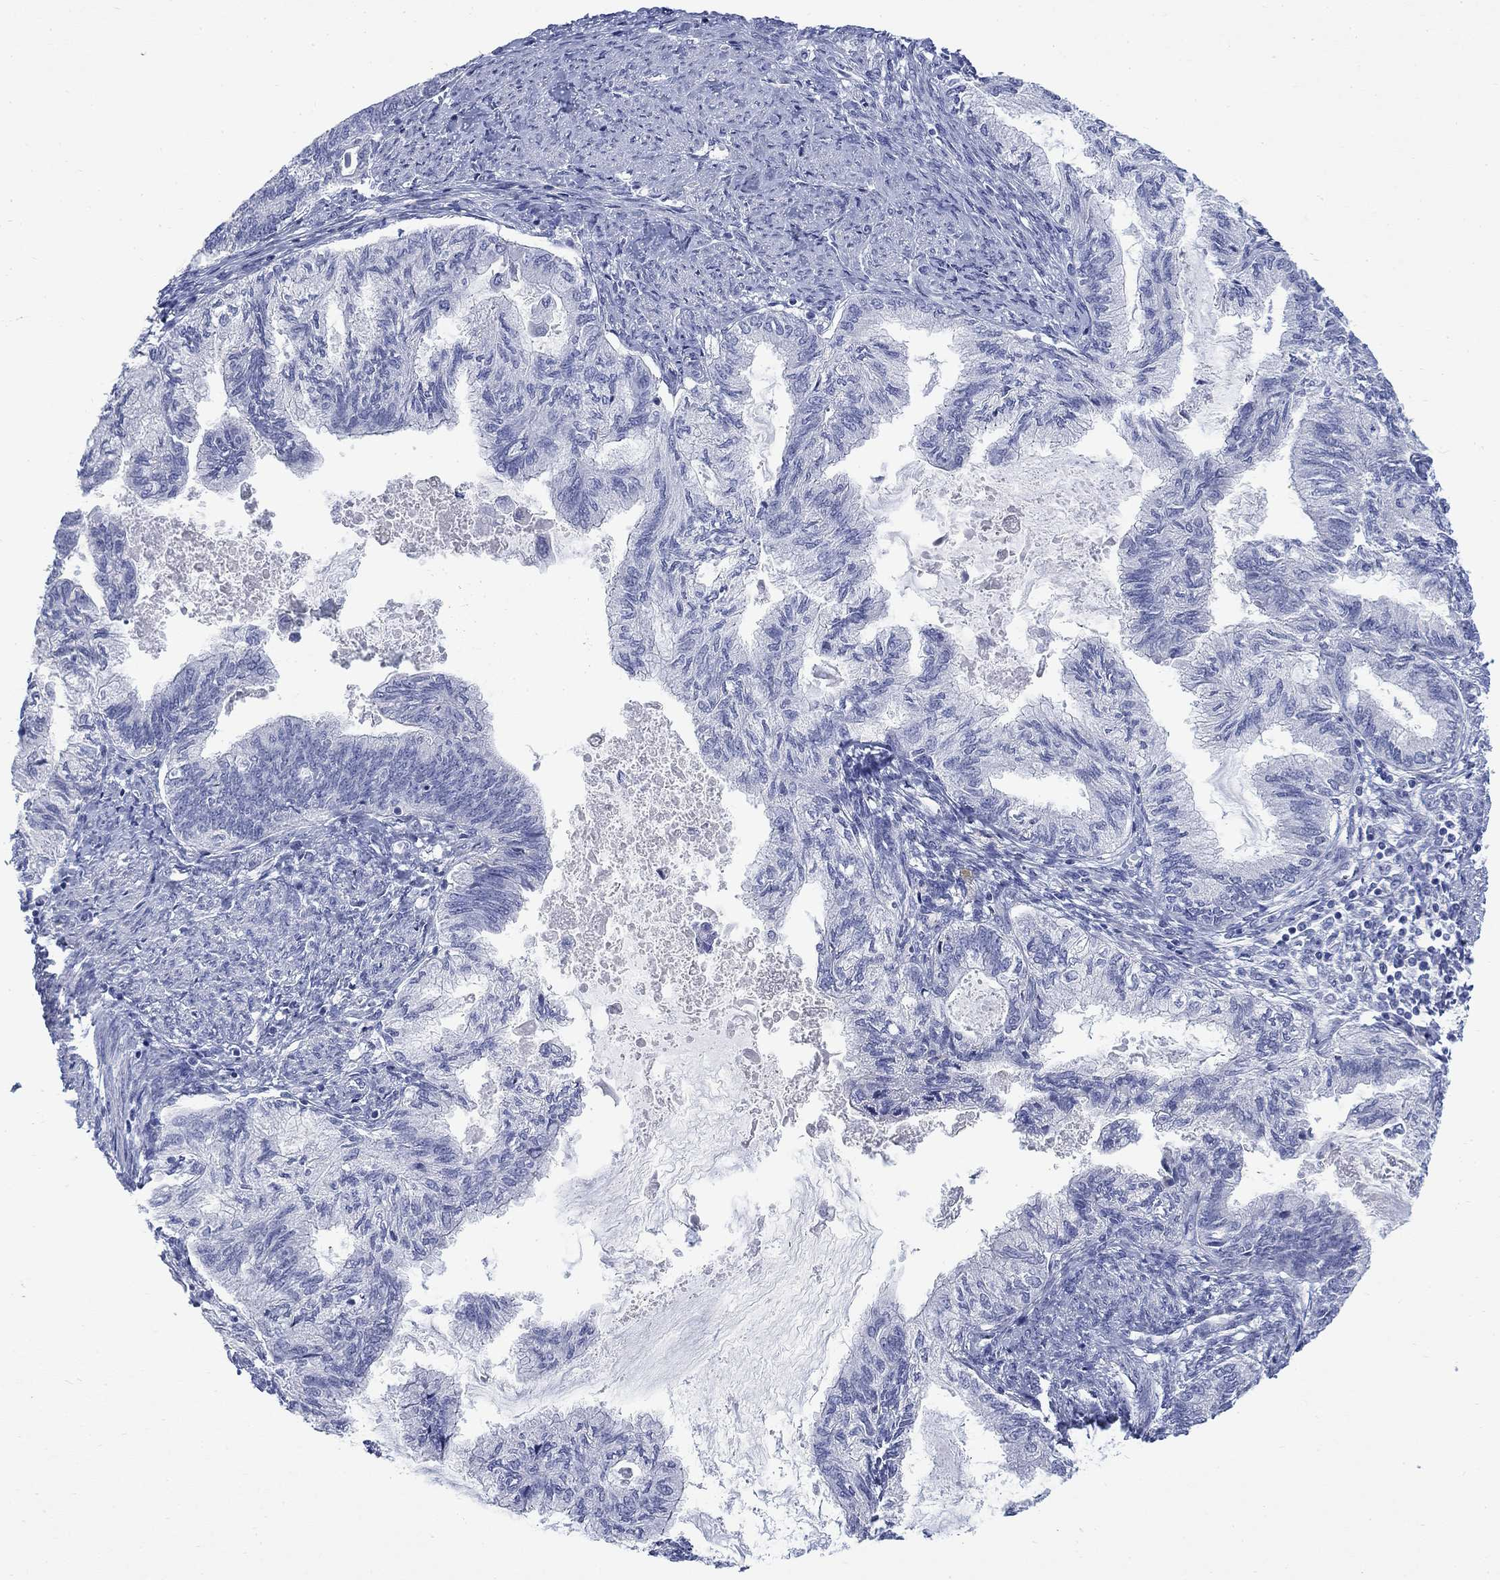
{"staining": {"intensity": "negative", "quantity": "none", "location": "none"}, "tissue": "endometrial cancer", "cell_type": "Tumor cells", "image_type": "cancer", "snomed": [{"axis": "morphology", "description": "Adenocarcinoma, NOS"}, {"axis": "topography", "description": "Endometrium"}], "caption": "Tumor cells show no significant positivity in adenocarcinoma (endometrial).", "gene": "IGF2BP3", "patient": {"sex": "female", "age": 86}}